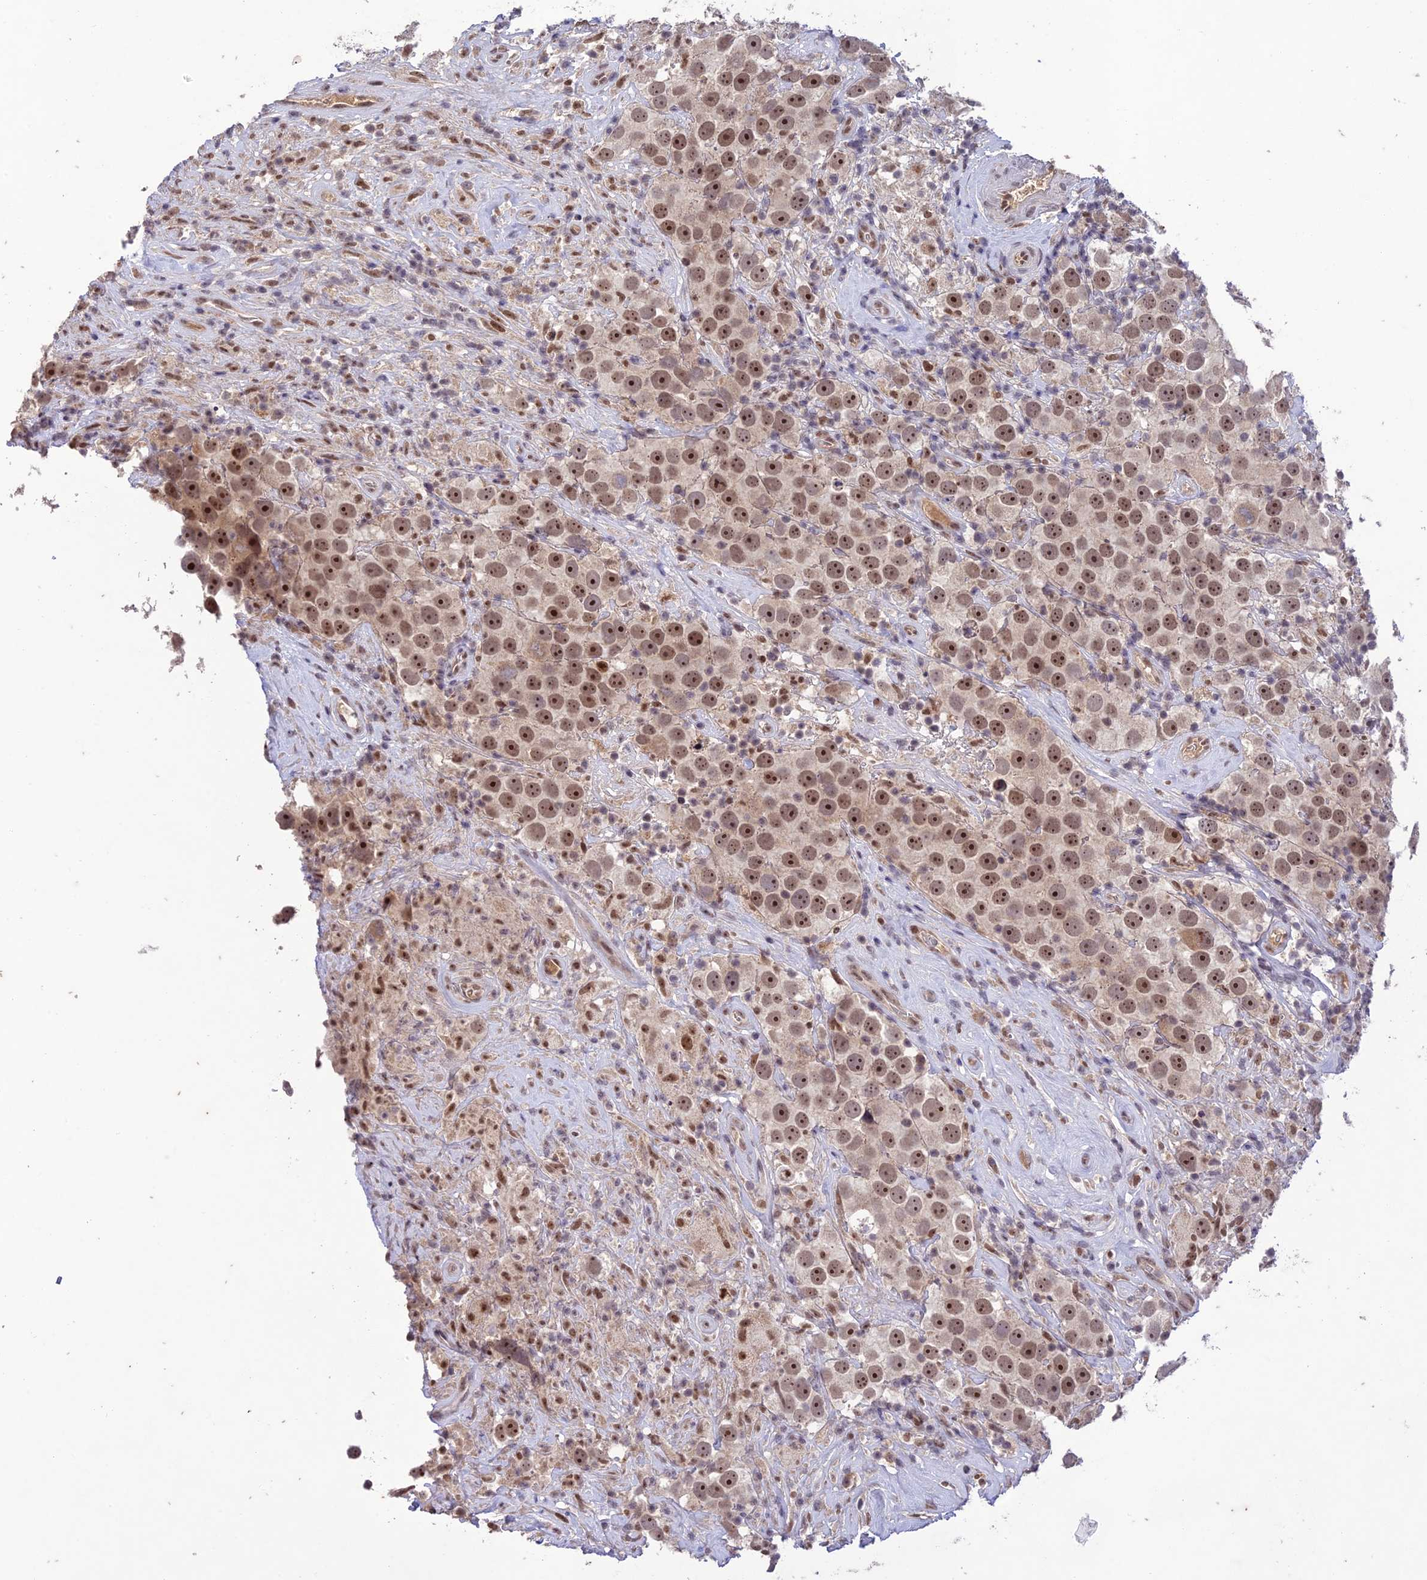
{"staining": {"intensity": "moderate", "quantity": ">75%", "location": "nuclear"}, "tissue": "testis cancer", "cell_type": "Tumor cells", "image_type": "cancer", "snomed": [{"axis": "morphology", "description": "Seminoma, NOS"}, {"axis": "topography", "description": "Testis"}], "caption": "The immunohistochemical stain labels moderate nuclear positivity in tumor cells of seminoma (testis) tissue.", "gene": "POP4", "patient": {"sex": "male", "age": 49}}